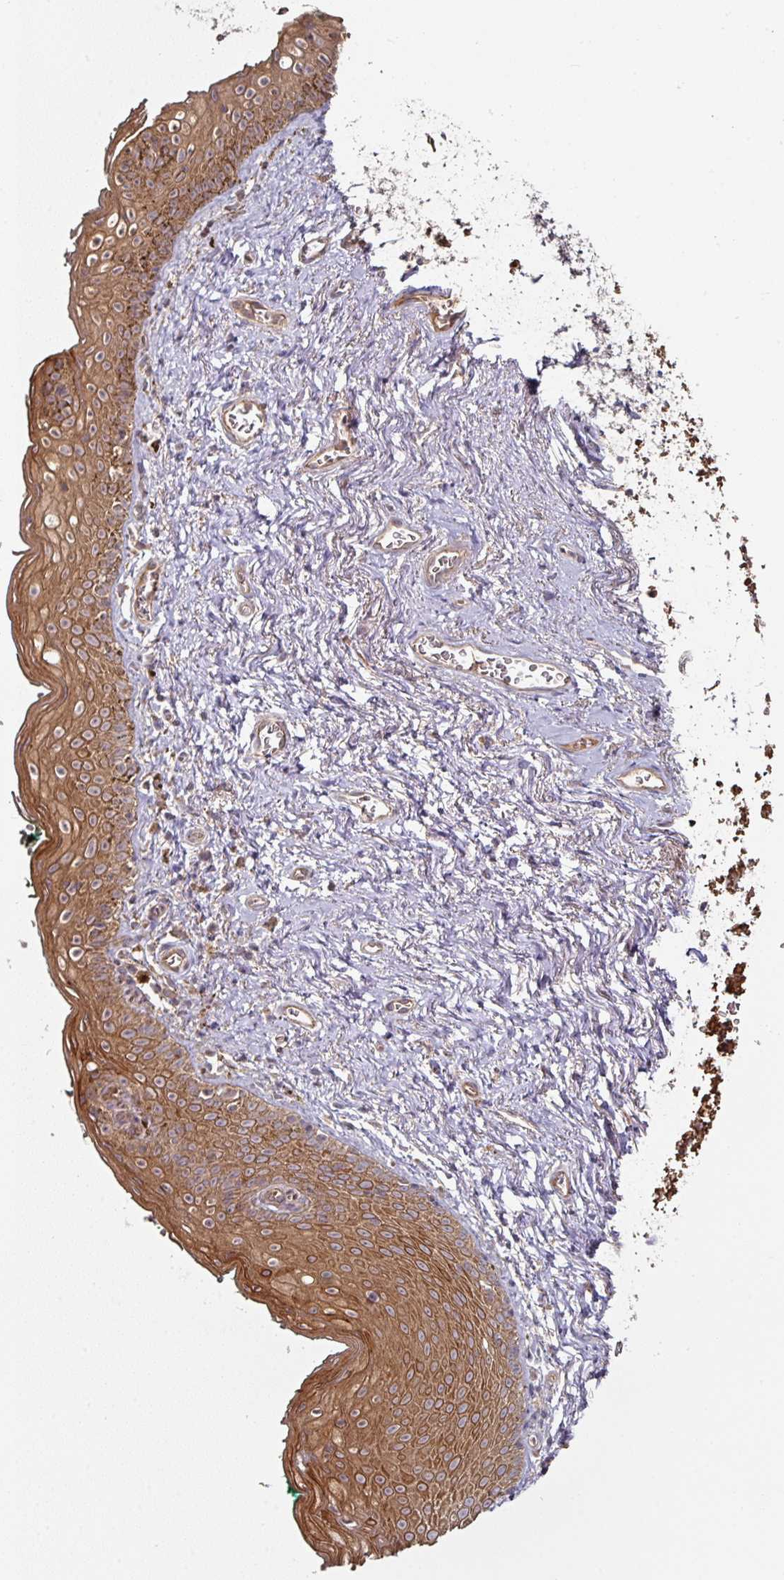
{"staining": {"intensity": "strong", "quantity": "25%-75%", "location": "cytoplasmic/membranous"}, "tissue": "vagina", "cell_type": "Squamous epithelial cells", "image_type": "normal", "snomed": [{"axis": "morphology", "description": "Normal tissue, NOS"}, {"axis": "topography", "description": "Vulva"}, {"axis": "topography", "description": "Vagina"}, {"axis": "topography", "description": "Peripheral nerve tissue"}], "caption": "Protein expression analysis of unremarkable human vagina reveals strong cytoplasmic/membranous expression in about 25%-75% of squamous epithelial cells.", "gene": "DNAJC7", "patient": {"sex": "female", "age": 66}}